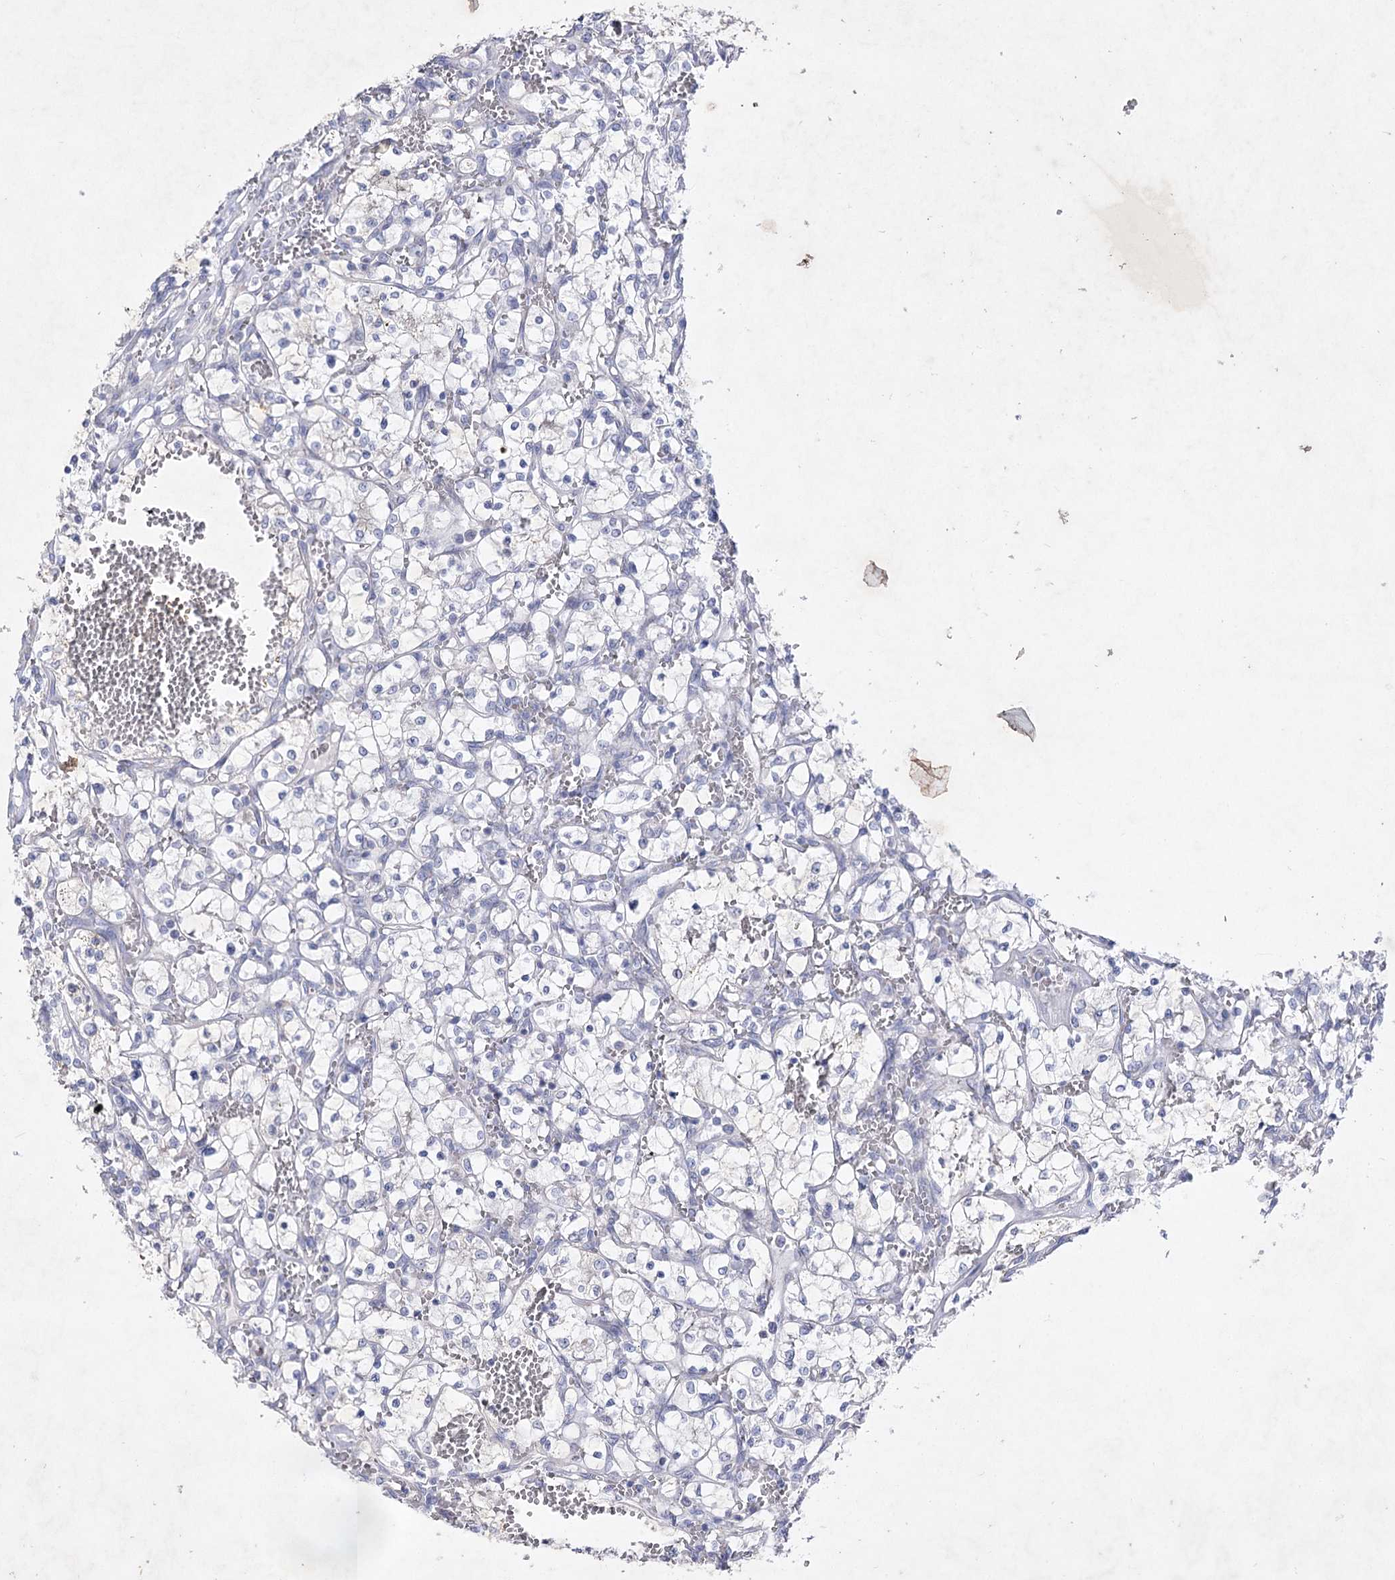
{"staining": {"intensity": "negative", "quantity": "none", "location": "none"}, "tissue": "renal cancer", "cell_type": "Tumor cells", "image_type": "cancer", "snomed": [{"axis": "morphology", "description": "Adenocarcinoma, NOS"}, {"axis": "topography", "description": "Kidney"}], "caption": "The immunohistochemistry image has no significant staining in tumor cells of renal cancer (adenocarcinoma) tissue.", "gene": "COX15", "patient": {"sex": "female", "age": 69}}